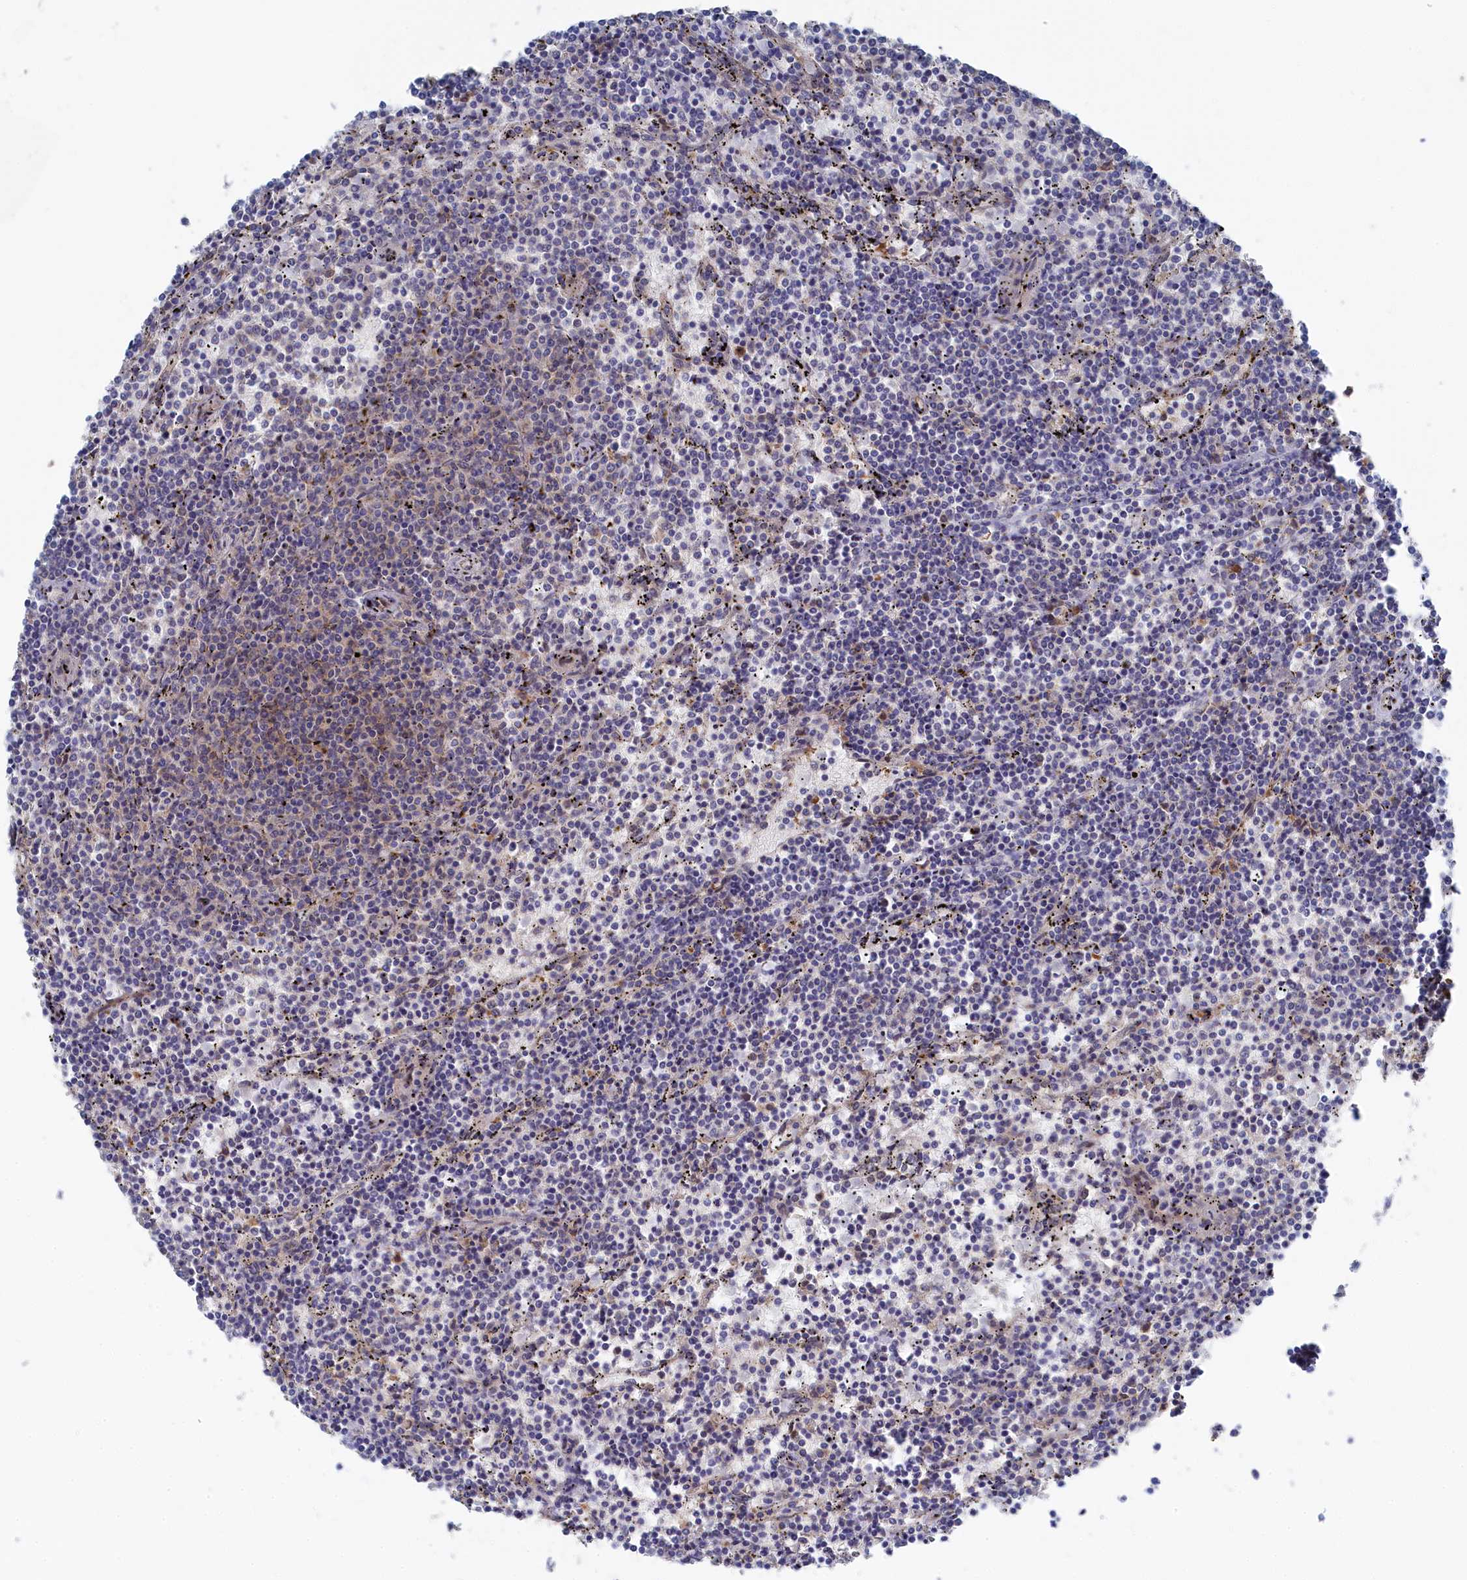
{"staining": {"intensity": "negative", "quantity": "none", "location": "none"}, "tissue": "lymphoma", "cell_type": "Tumor cells", "image_type": "cancer", "snomed": [{"axis": "morphology", "description": "Malignant lymphoma, non-Hodgkin's type, Low grade"}, {"axis": "topography", "description": "Spleen"}], "caption": "Tumor cells are negative for protein expression in human lymphoma.", "gene": "IRGQ", "patient": {"sex": "female", "age": 50}}